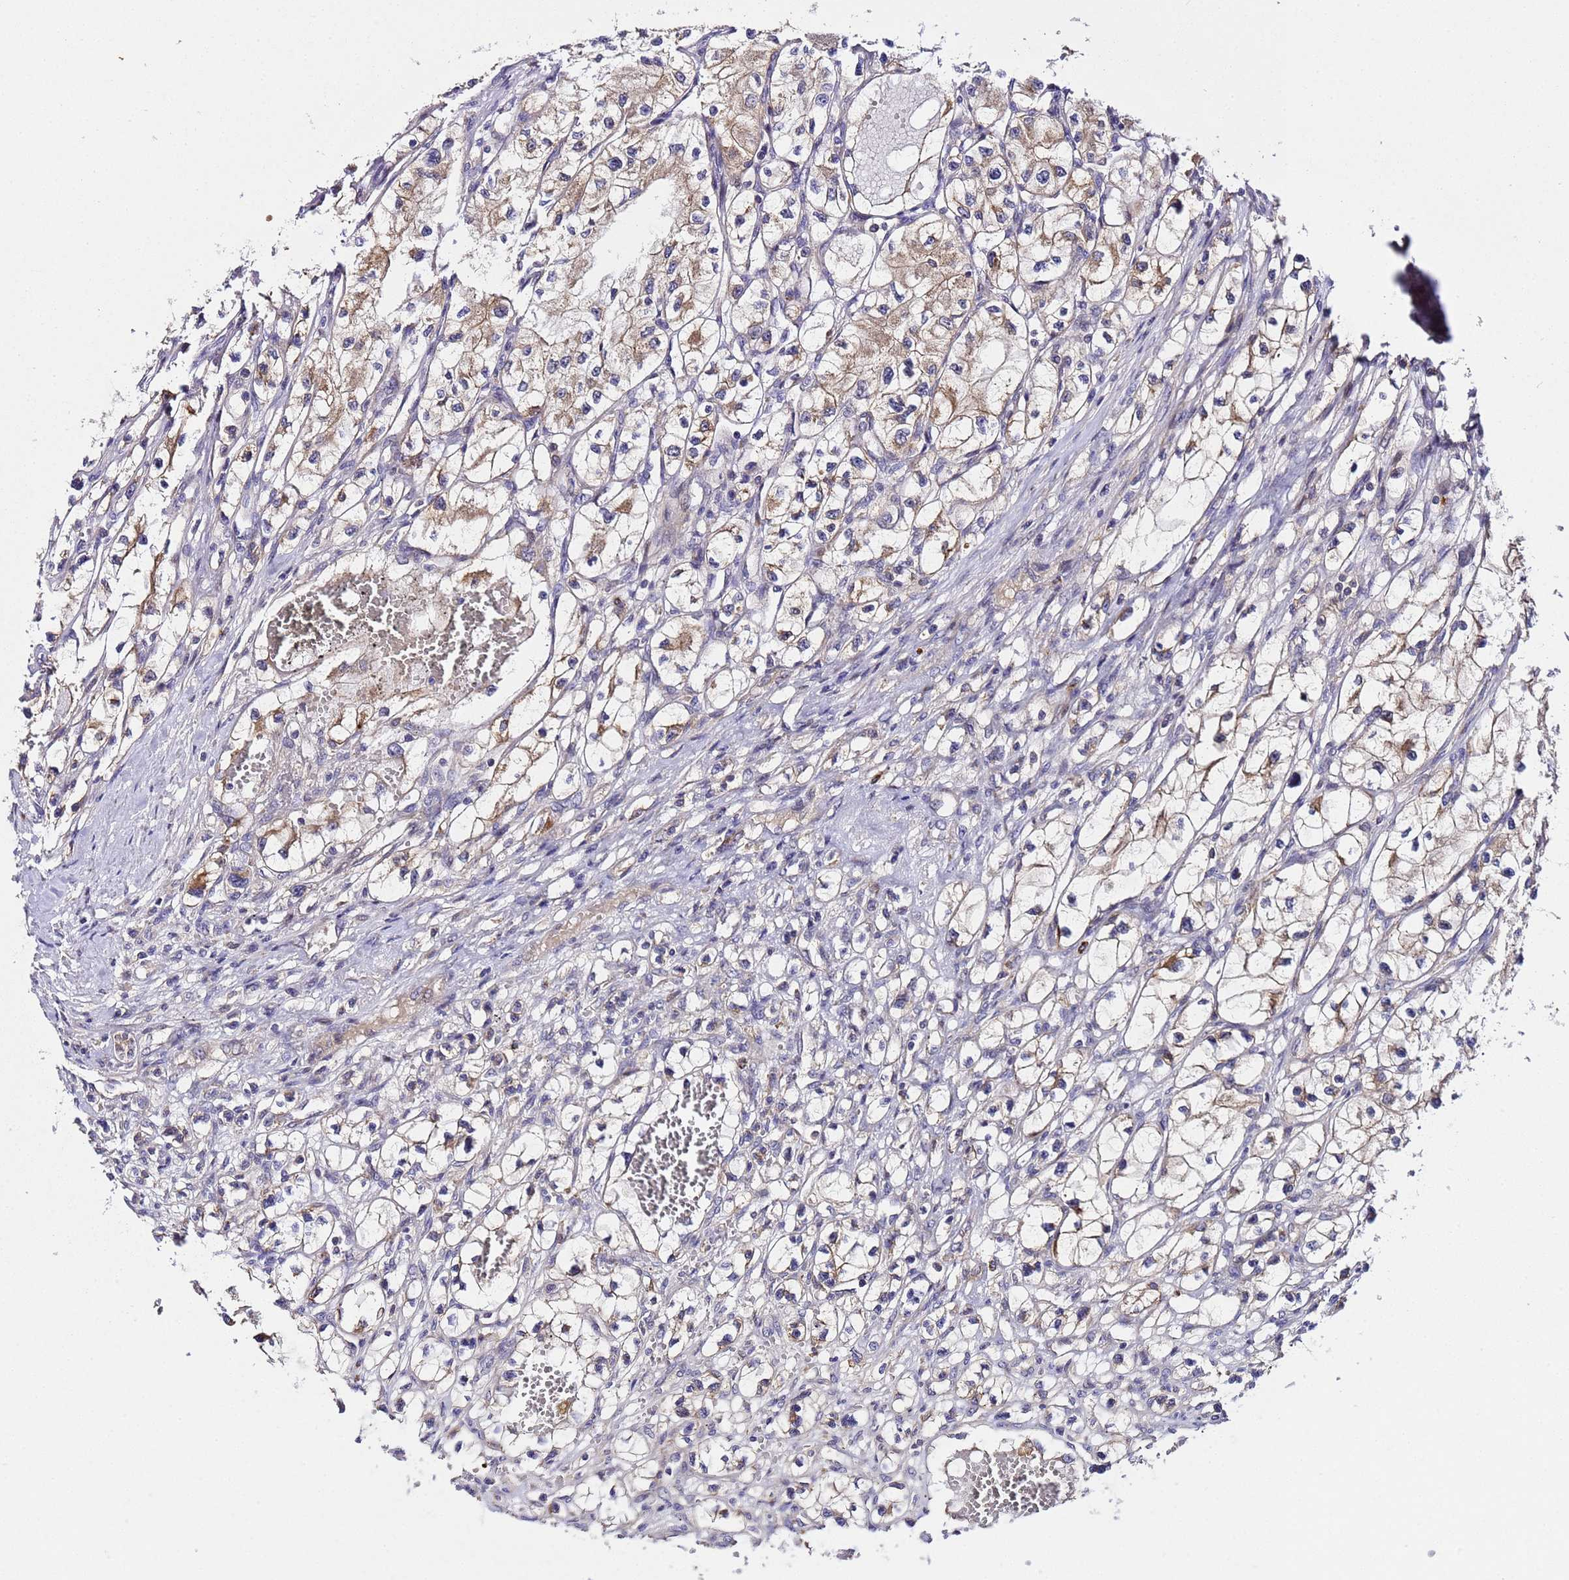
{"staining": {"intensity": "weak", "quantity": "25%-75%", "location": "cytoplasmic/membranous"}, "tissue": "renal cancer", "cell_type": "Tumor cells", "image_type": "cancer", "snomed": [{"axis": "morphology", "description": "Adenocarcinoma, NOS"}, {"axis": "topography", "description": "Kidney"}], "caption": "A brown stain labels weak cytoplasmic/membranous expression of a protein in human renal adenocarcinoma tumor cells. (DAB (3,3'-diaminobenzidine) IHC with brightfield microscopy, high magnification).", "gene": "PLXDC2", "patient": {"sex": "female", "age": 57}}